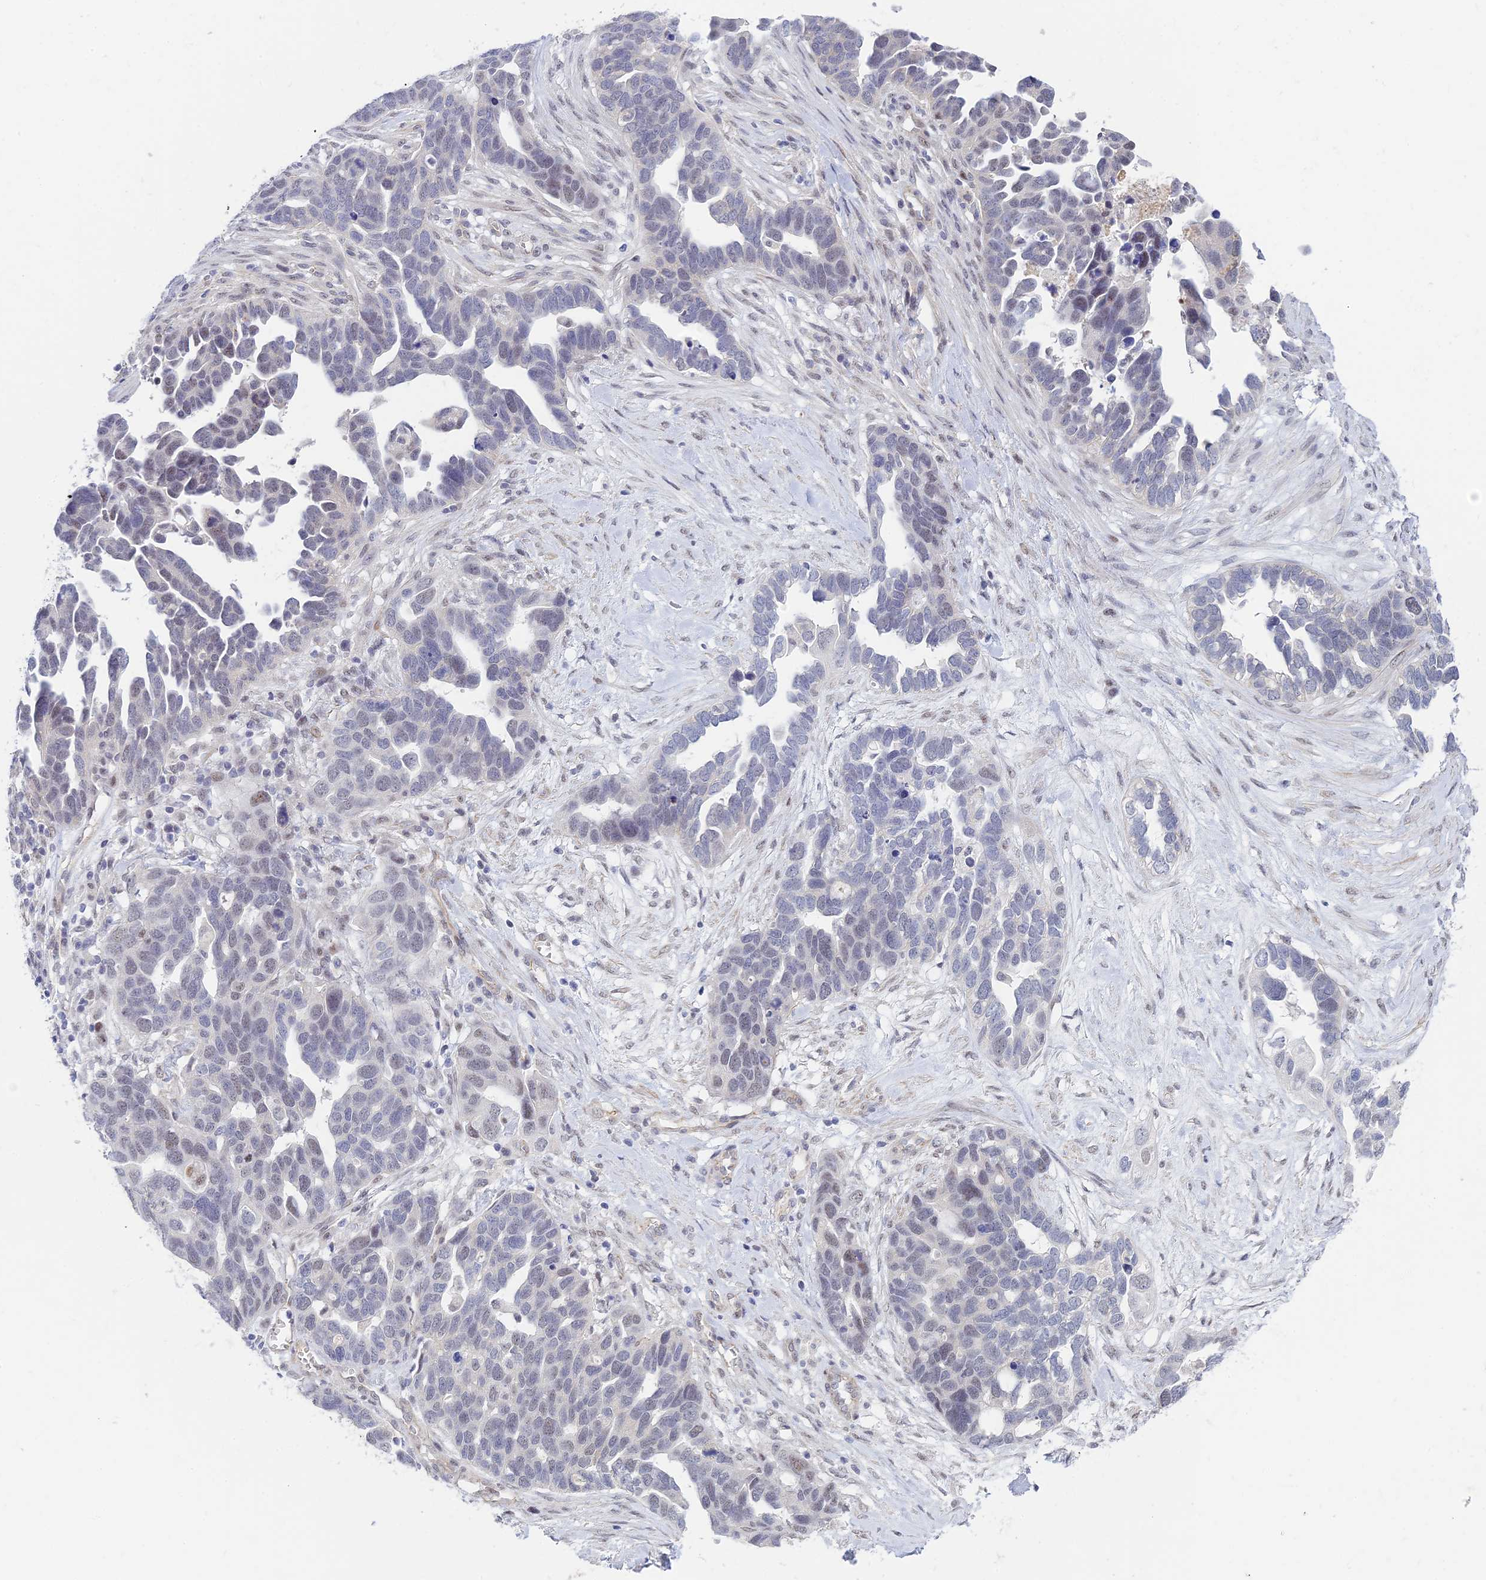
{"staining": {"intensity": "weak", "quantity": "25%-75%", "location": "nuclear"}, "tissue": "ovarian cancer", "cell_type": "Tumor cells", "image_type": "cancer", "snomed": [{"axis": "morphology", "description": "Cystadenocarcinoma, serous, NOS"}, {"axis": "topography", "description": "Ovary"}], "caption": "Tumor cells display low levels of weak nuclear positivity in about 25%-75% of cells in human ovarian serous cystadenocarcinoma. Nuclei are stained in blue.", "gene": "CFAP92", "patient": {"sex": "female", "age": 54}}